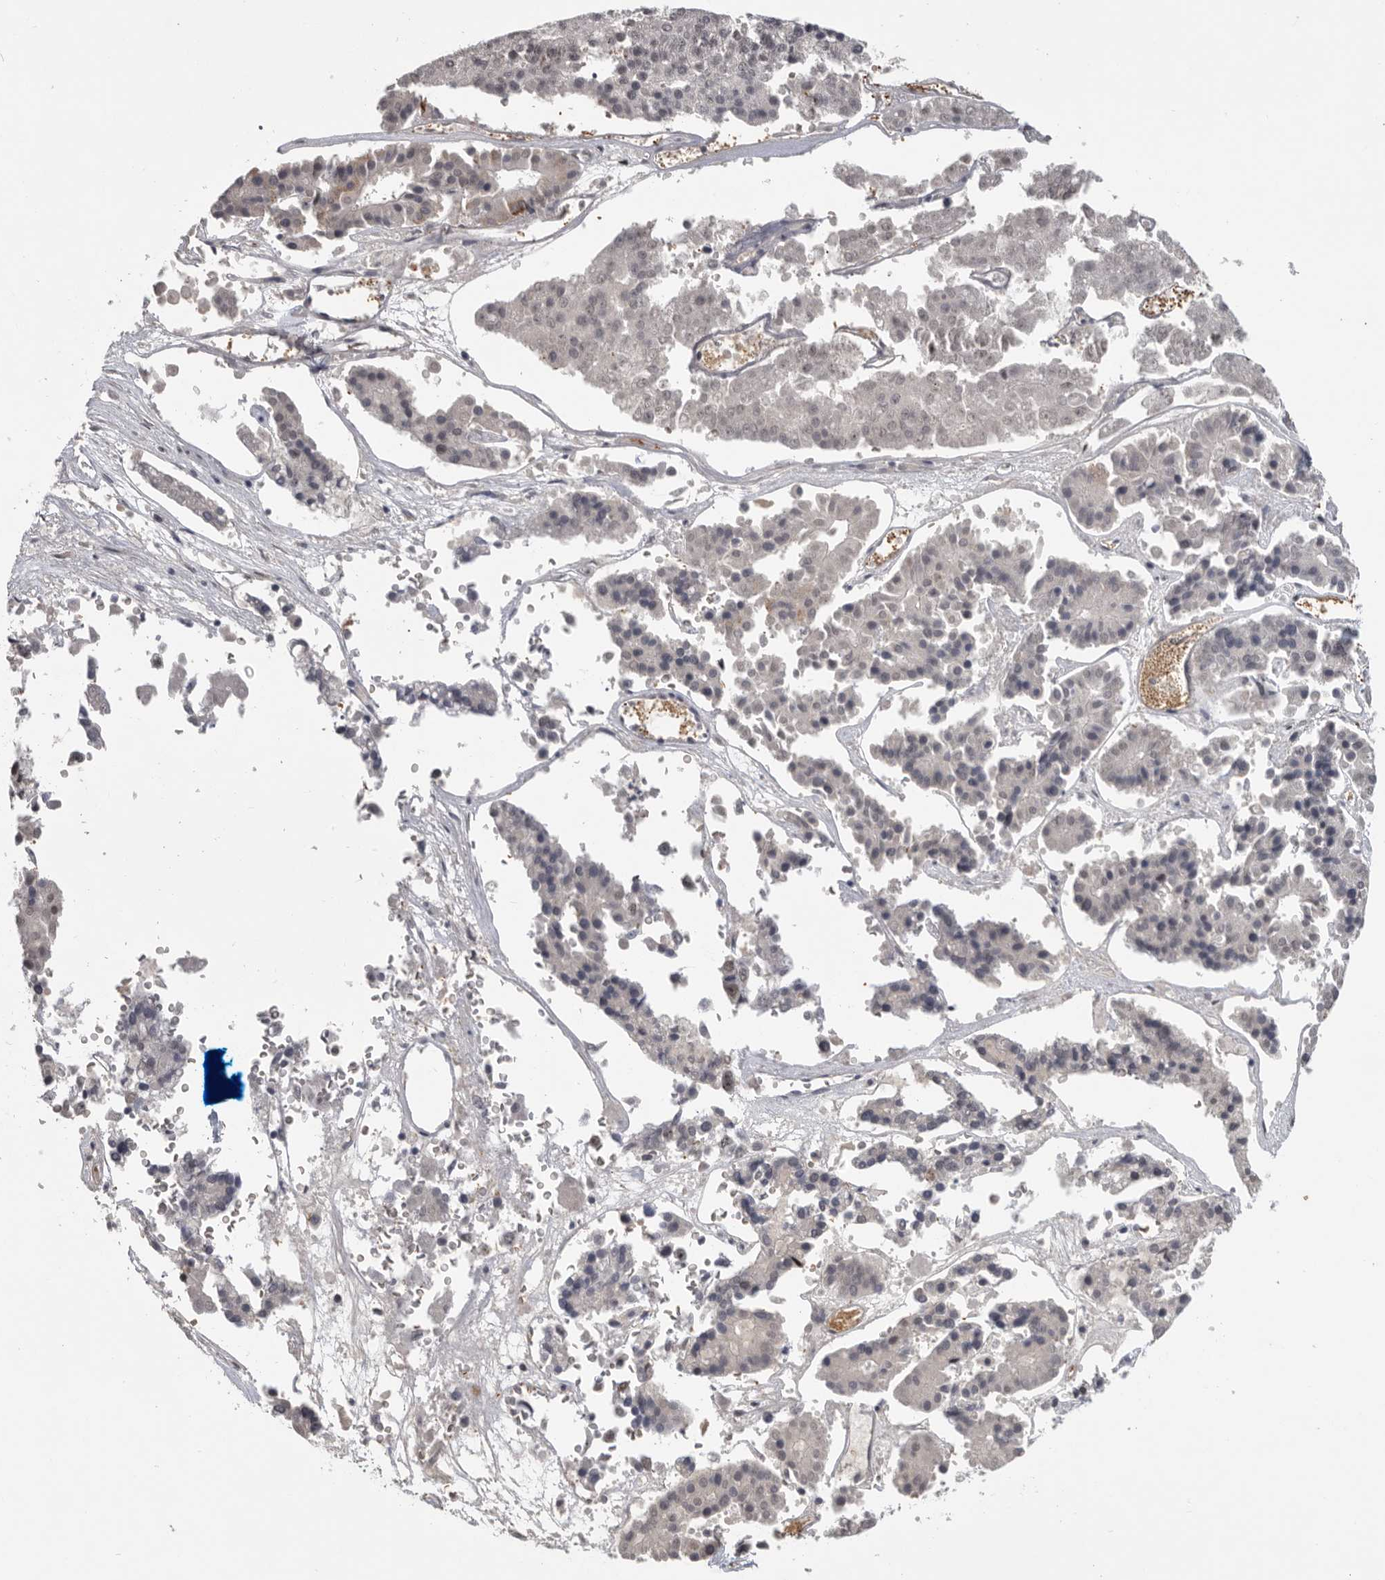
{"staining": {"intensity": "negative", "quantity": "none", "location": "none"}, "tissue": "pancreatic cancer", "cell_type": "Tumor cells", "image_type": "cancer", "snomed": [{"axis": "morphology", "description": "Adenocarcinoma, NOS"}, {"axis": "topography", "description": "Pancreas"}], "caption": "There is no significant expression in tumor cells of pancreatic cancer.", "gene": "PCMTD1", "patient": {"sex": "male", "age": 50}}